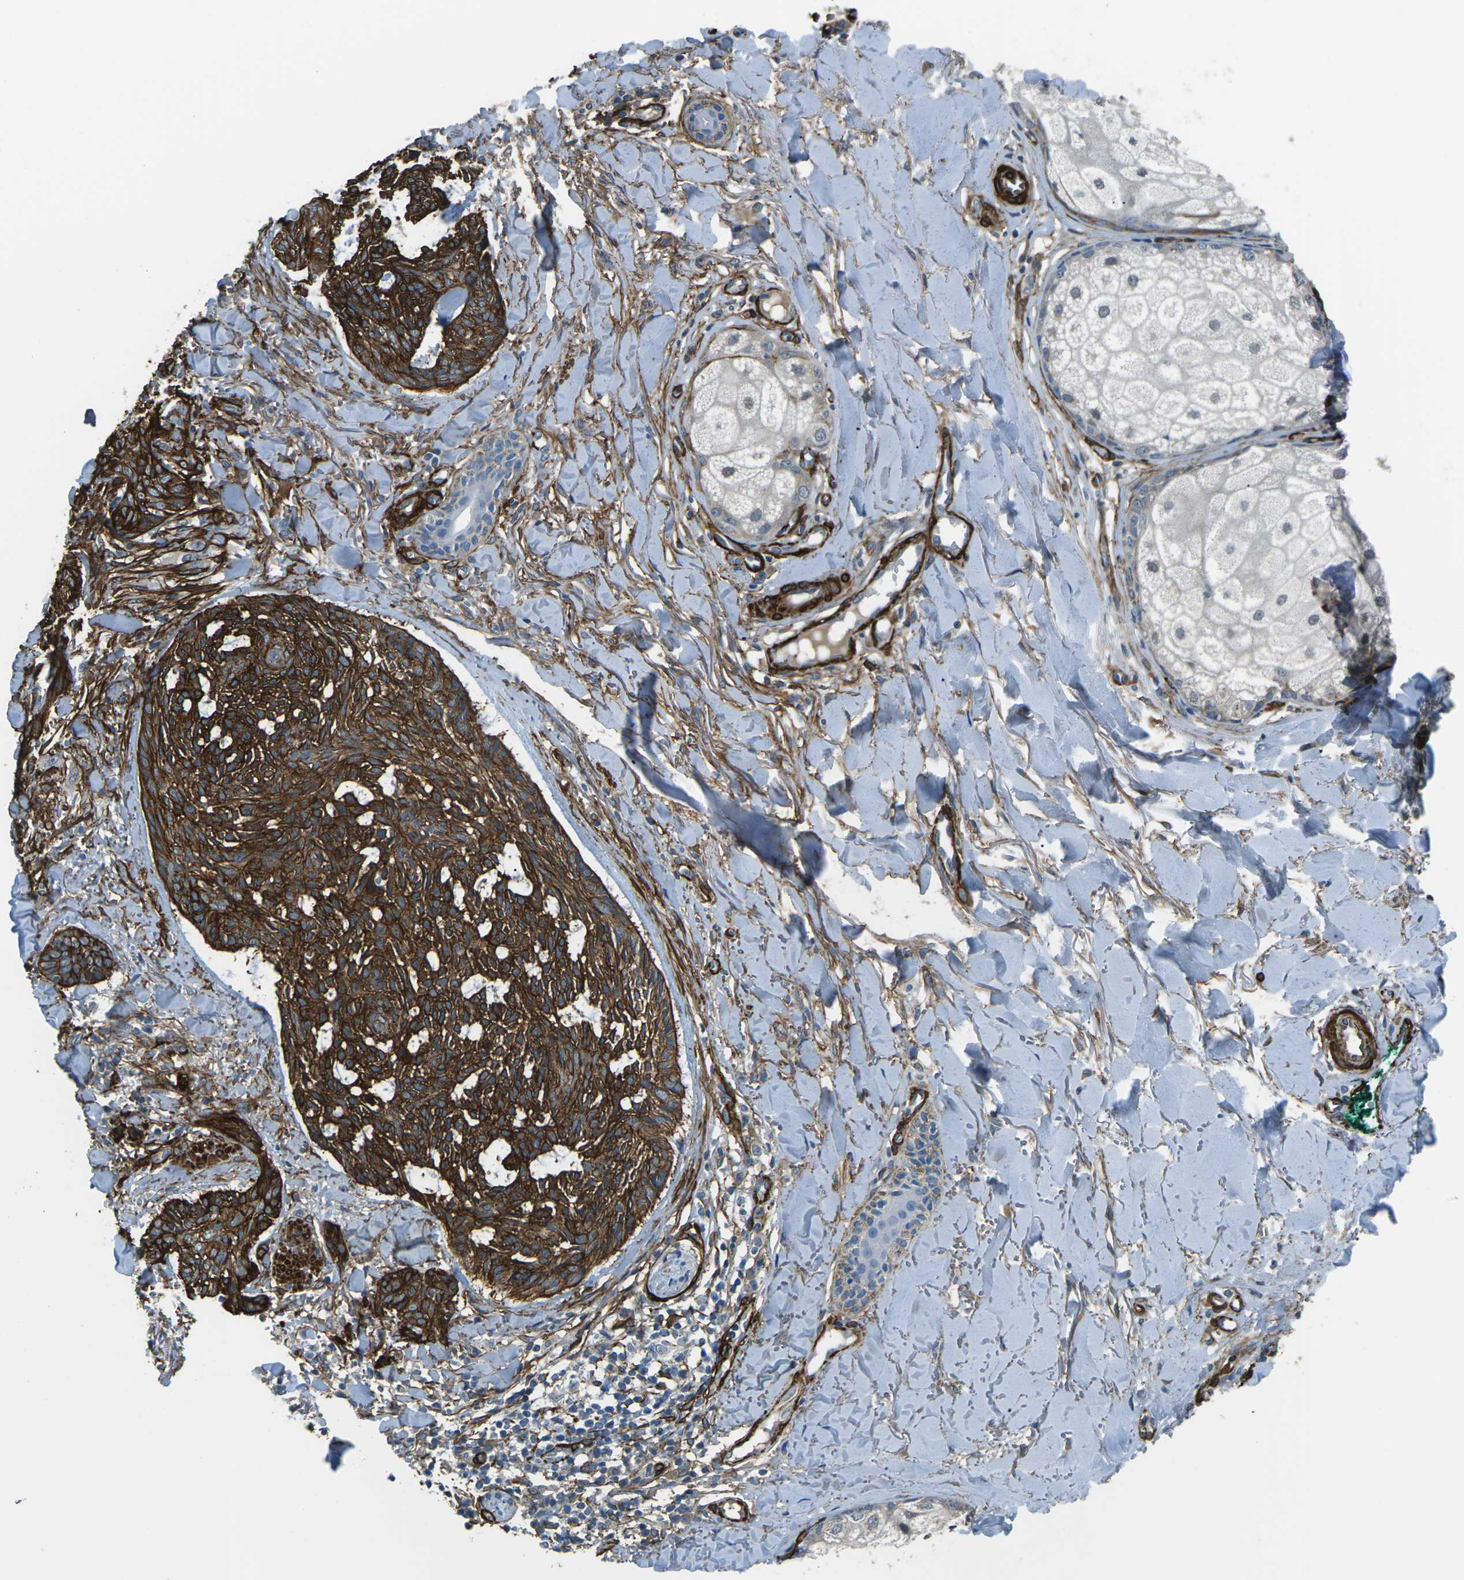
{"staining": {"intensity": "strong", "quantity": ">75%", "location": "cytoplasmic/membranous"}, "tissue": "skin cancer", "cell_type": "Tumor cells", "image_type": "cancer", "snomed": [{"axis": "morphology", "description": "Basal cell carcinoma"}, {"axis": "topography", "description": "Skin"}], "caption": "Tumor cells show high levels of strong cytoplasmic/membranous positivity in approximately >75% of cells in basal cell carcinoma (skin).", "gene": "GRAMD1C", "patient": {"sex": "male", "age": 43}}